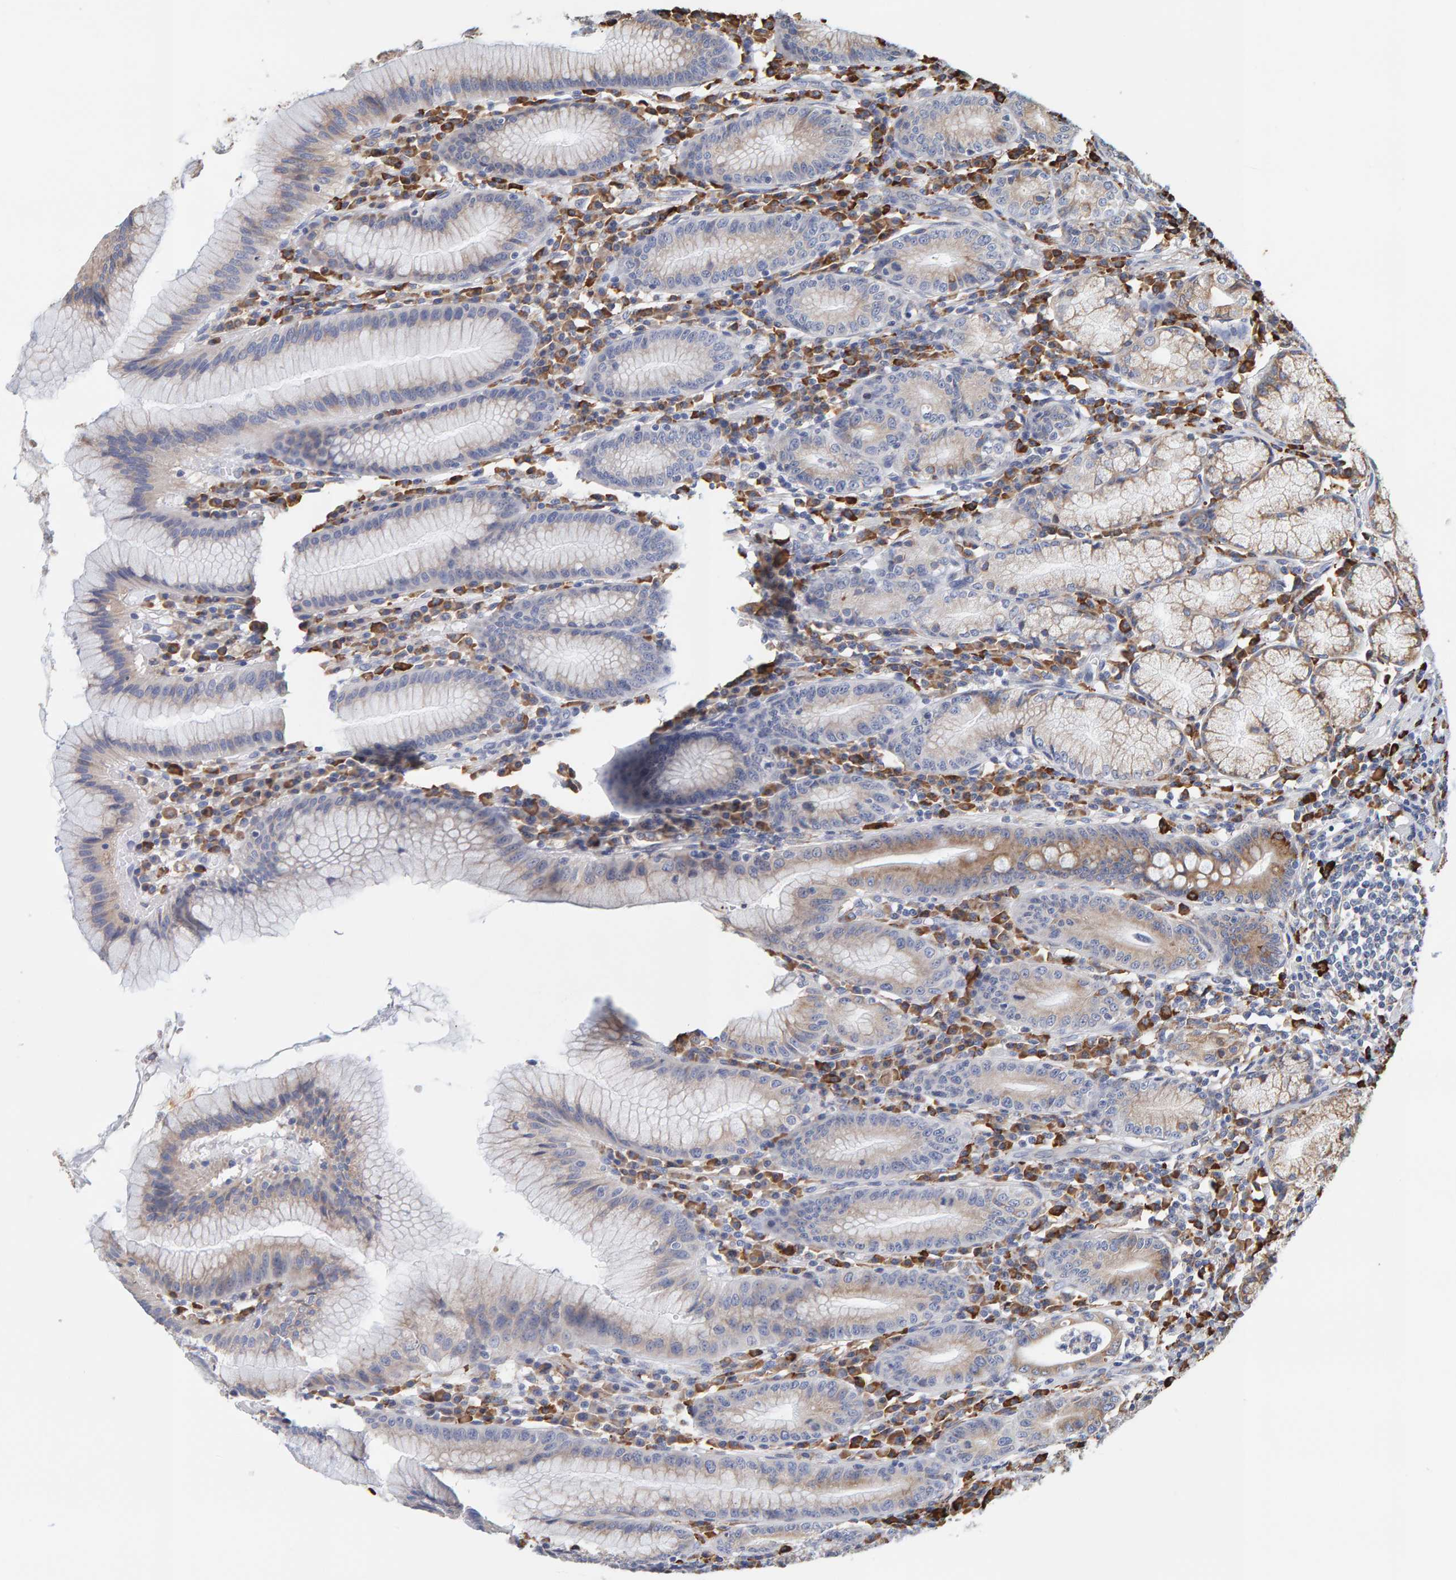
{"staining": {"intensity": "moderate", "quantity": "25%-75%", "location": "cytoplasmic/membranous"}, "tissue": "stomach", "cell_type": "Glandular cells", "image_type": "normal", "snomed": [{"axis": "morphology", "description": "Normal tissue, NOS"}, {"axis": "topography", "description": "Stomach"}], "caption": "Normal stomach was stained to show a protein in brown. There is medium levels of moderate cytoplasmic/membranous positivity in approximately 25%-75% of glandular cells.", "gene": "SGPL1", "patient": {"sex": "male", "age": 55}}